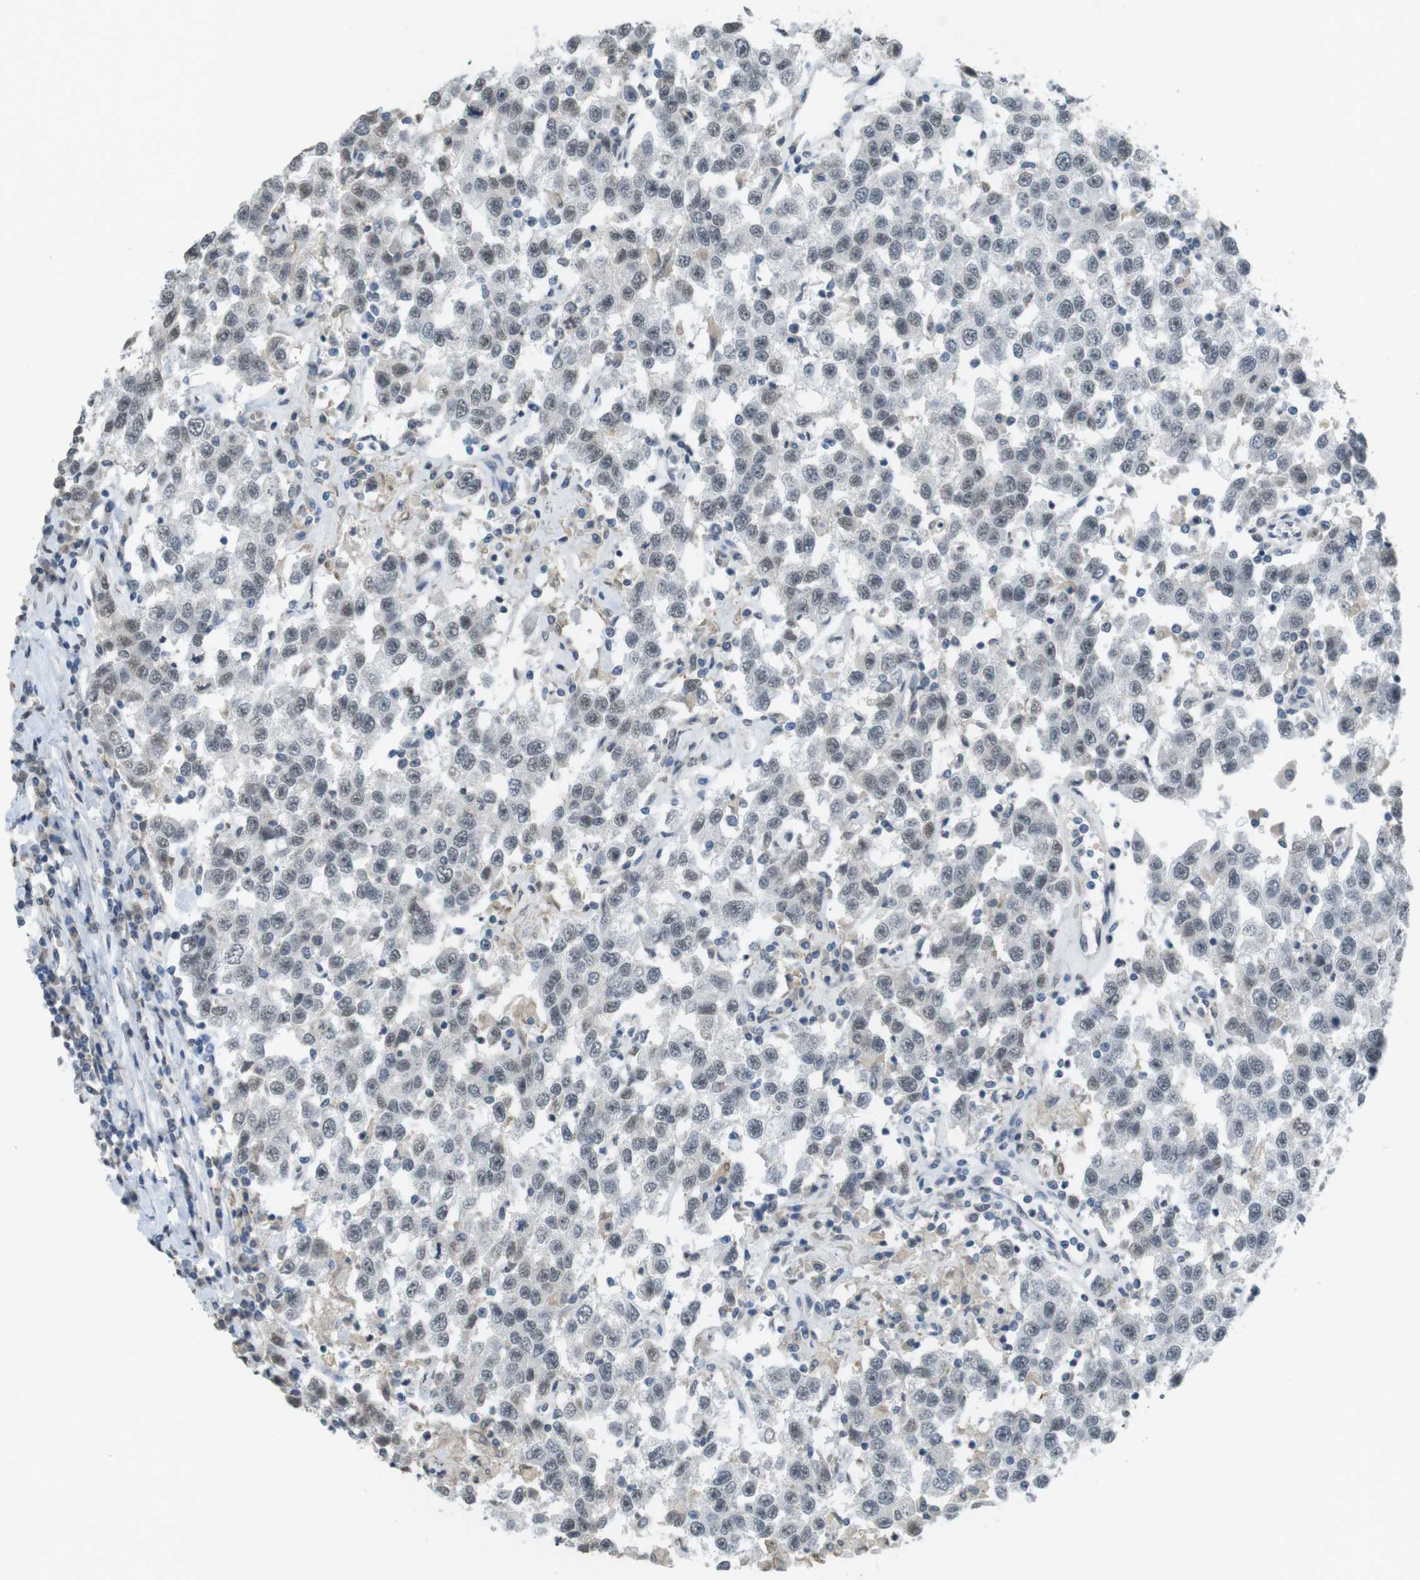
{"staining": {"intensity": "weak", "quantity": "<25%", "location": "nuclear"}, "tissue": "testis cancer", "cell_type": "Tumor cells", "image_type": "cancer", "snomed": [{"axis": "morphology", "description": "Seminoma, NOS"}, {"axis": "topography", "description": "Testis"}], "caption": "IHC of seminoma (testis) demonstrates no staining in tumor cells. Brightfield microscopy of IHC stained with DAB (brown) and hematoxylin (blue), captured at high magnification.", "gene": "FZD10", "patient": {"sex": "male", "age": 41}}